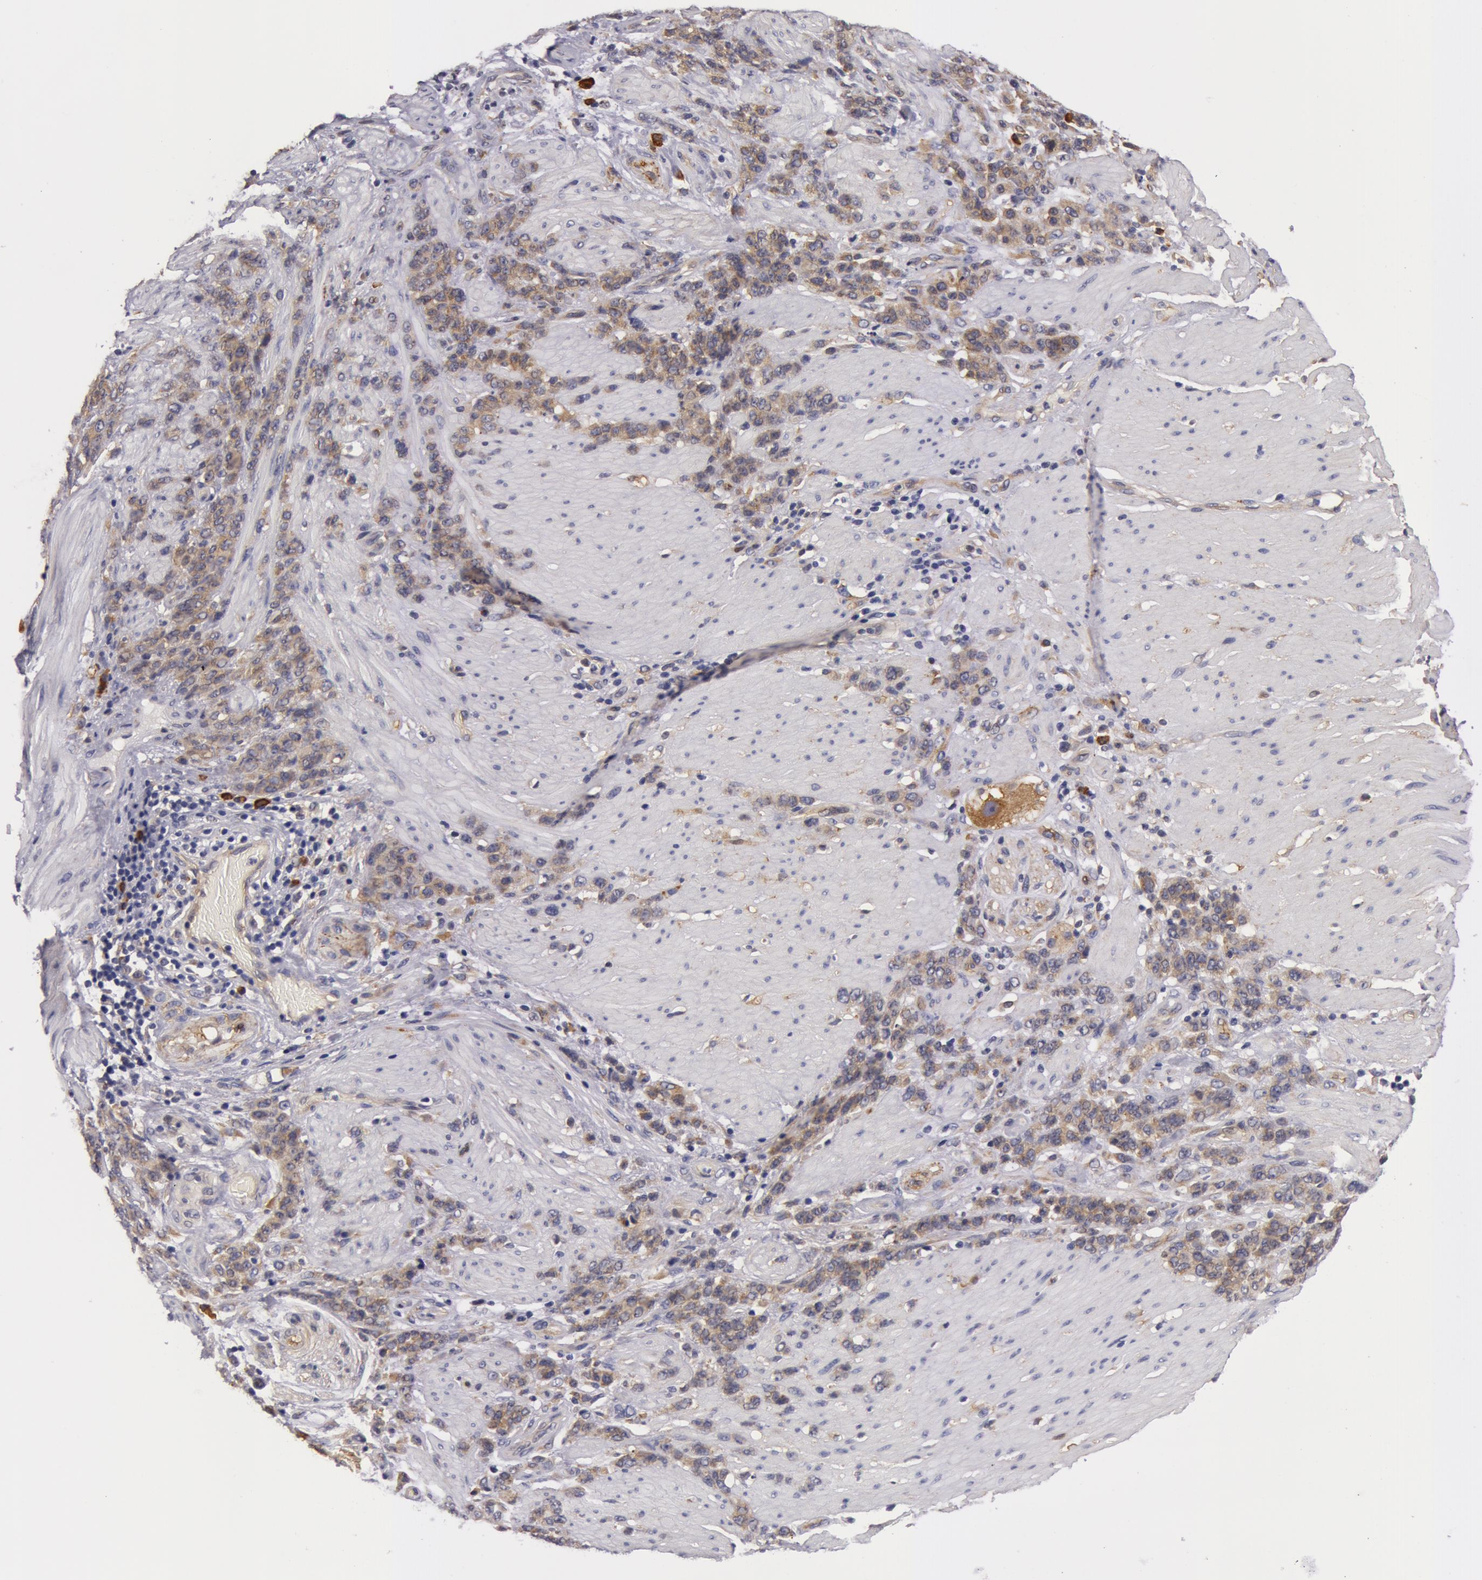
{"staining": {"intensity": "weak", "quantity": "25%-75%", "location": "cytoplasmic/membranous"}, "tissue": "stomach cancer", "cell_type": "Tumor cells", "image_type": "cancer", "snomed": [{"axis": "morphology", "description": "Adenocarcinoma, NOS"}, {"axis": "topography", "description": "Stomach, lower"}], "caption": "Brown immunohistochemical staining in stomach cancer displays weak cytoplasmic/membranous expression in about 25%-75% of tumor cells.", "gene": "IL23A", "patient": {"sex": "male", "age": 88}}